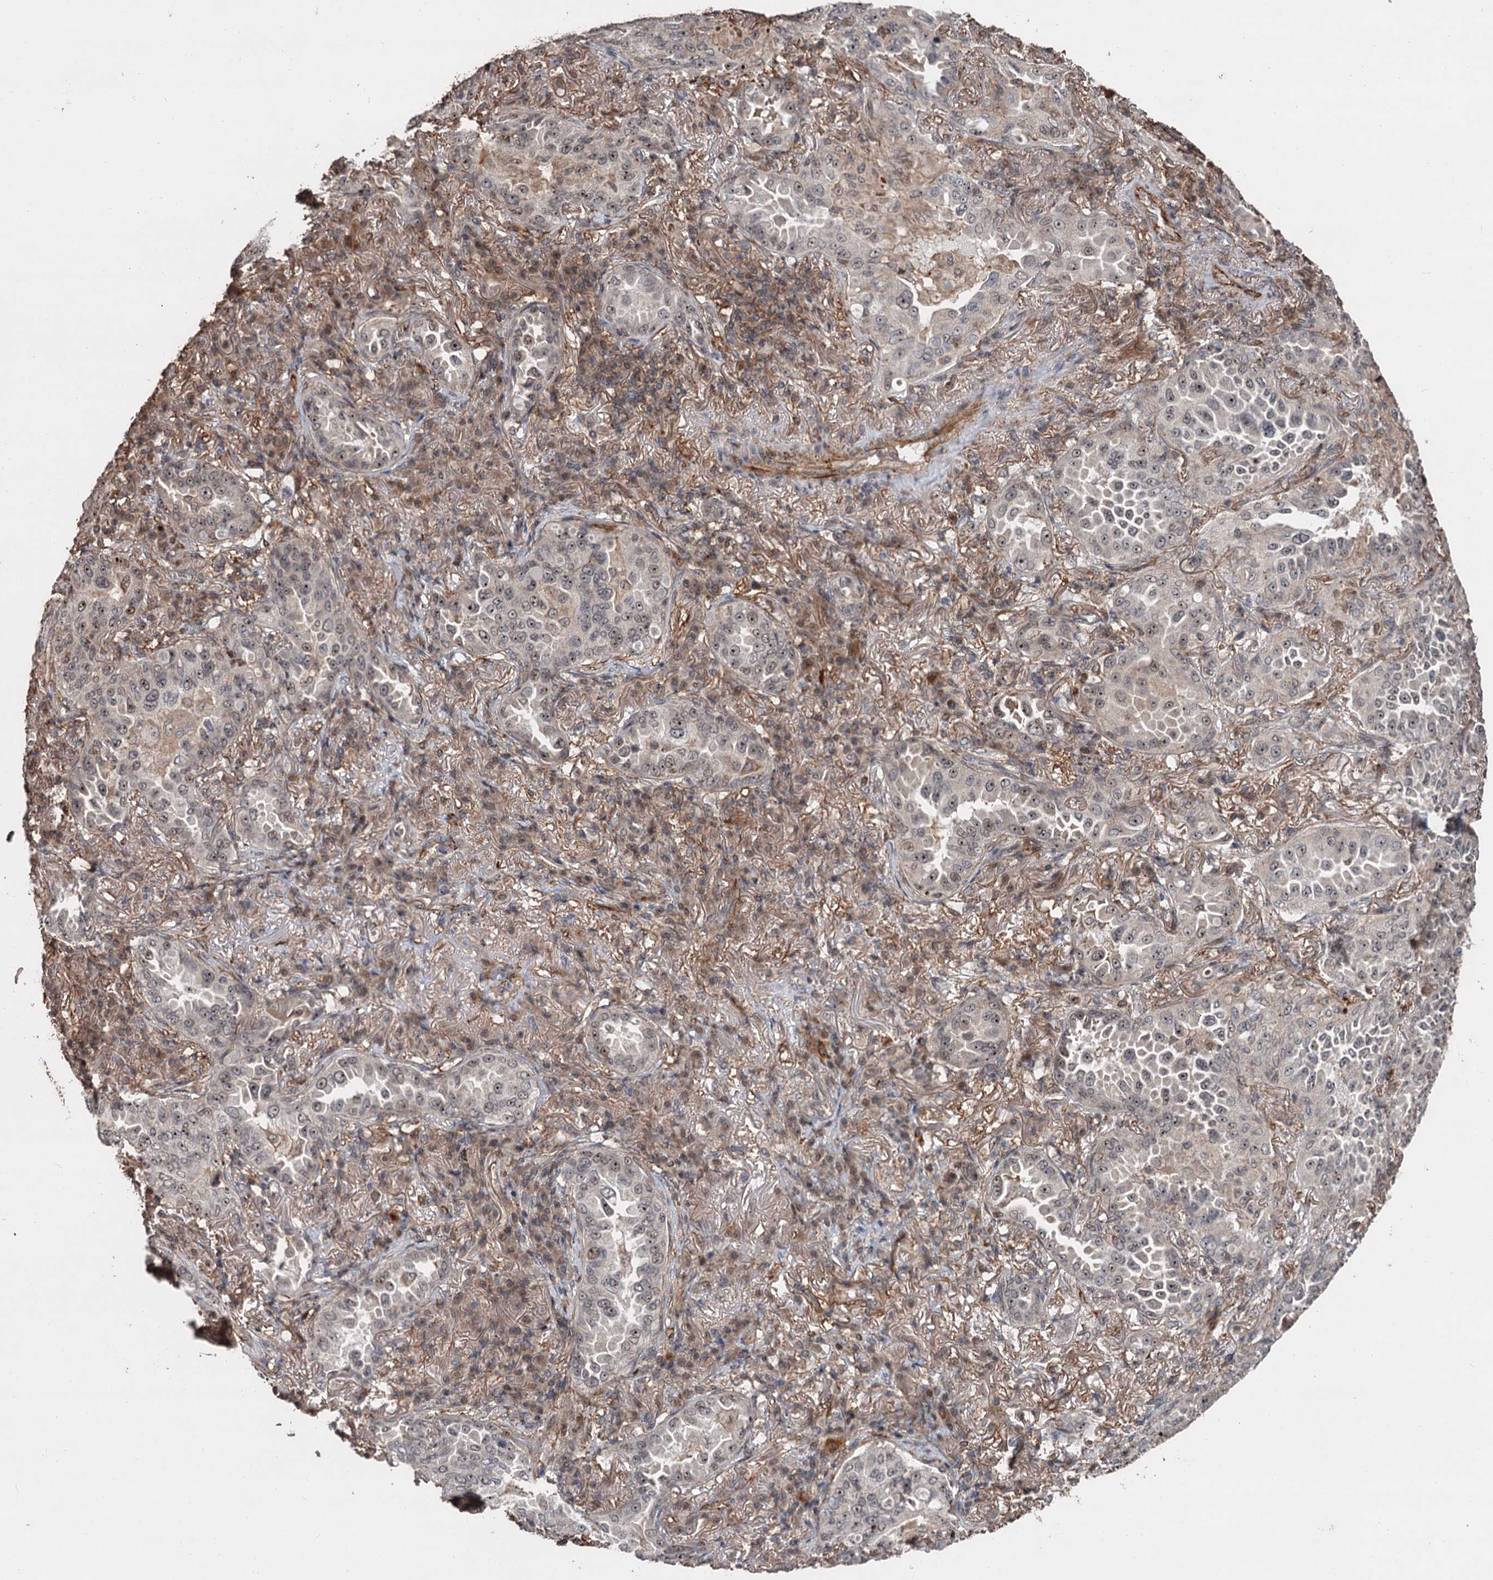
{"staining": {"intensity": "weak", "quantity": ">75%", "location": "nuclear"}, "tissue": "lung cancer", "cell_type": "Tumor cells", "image_type": "cancer", "snomed": [{"axis": "morphology", "description": "Adenocarcinoma, NOS"}, {"axis": "topography", "description": "Lung"}], "caption": "This is an image of immunohistochemistry staining of lung cancer (adenocarcinoma), which shows weak expression in the nuclear of tumor cells.", "gene": "TMA16", "patient": {"sex": "female", "age": 69}}